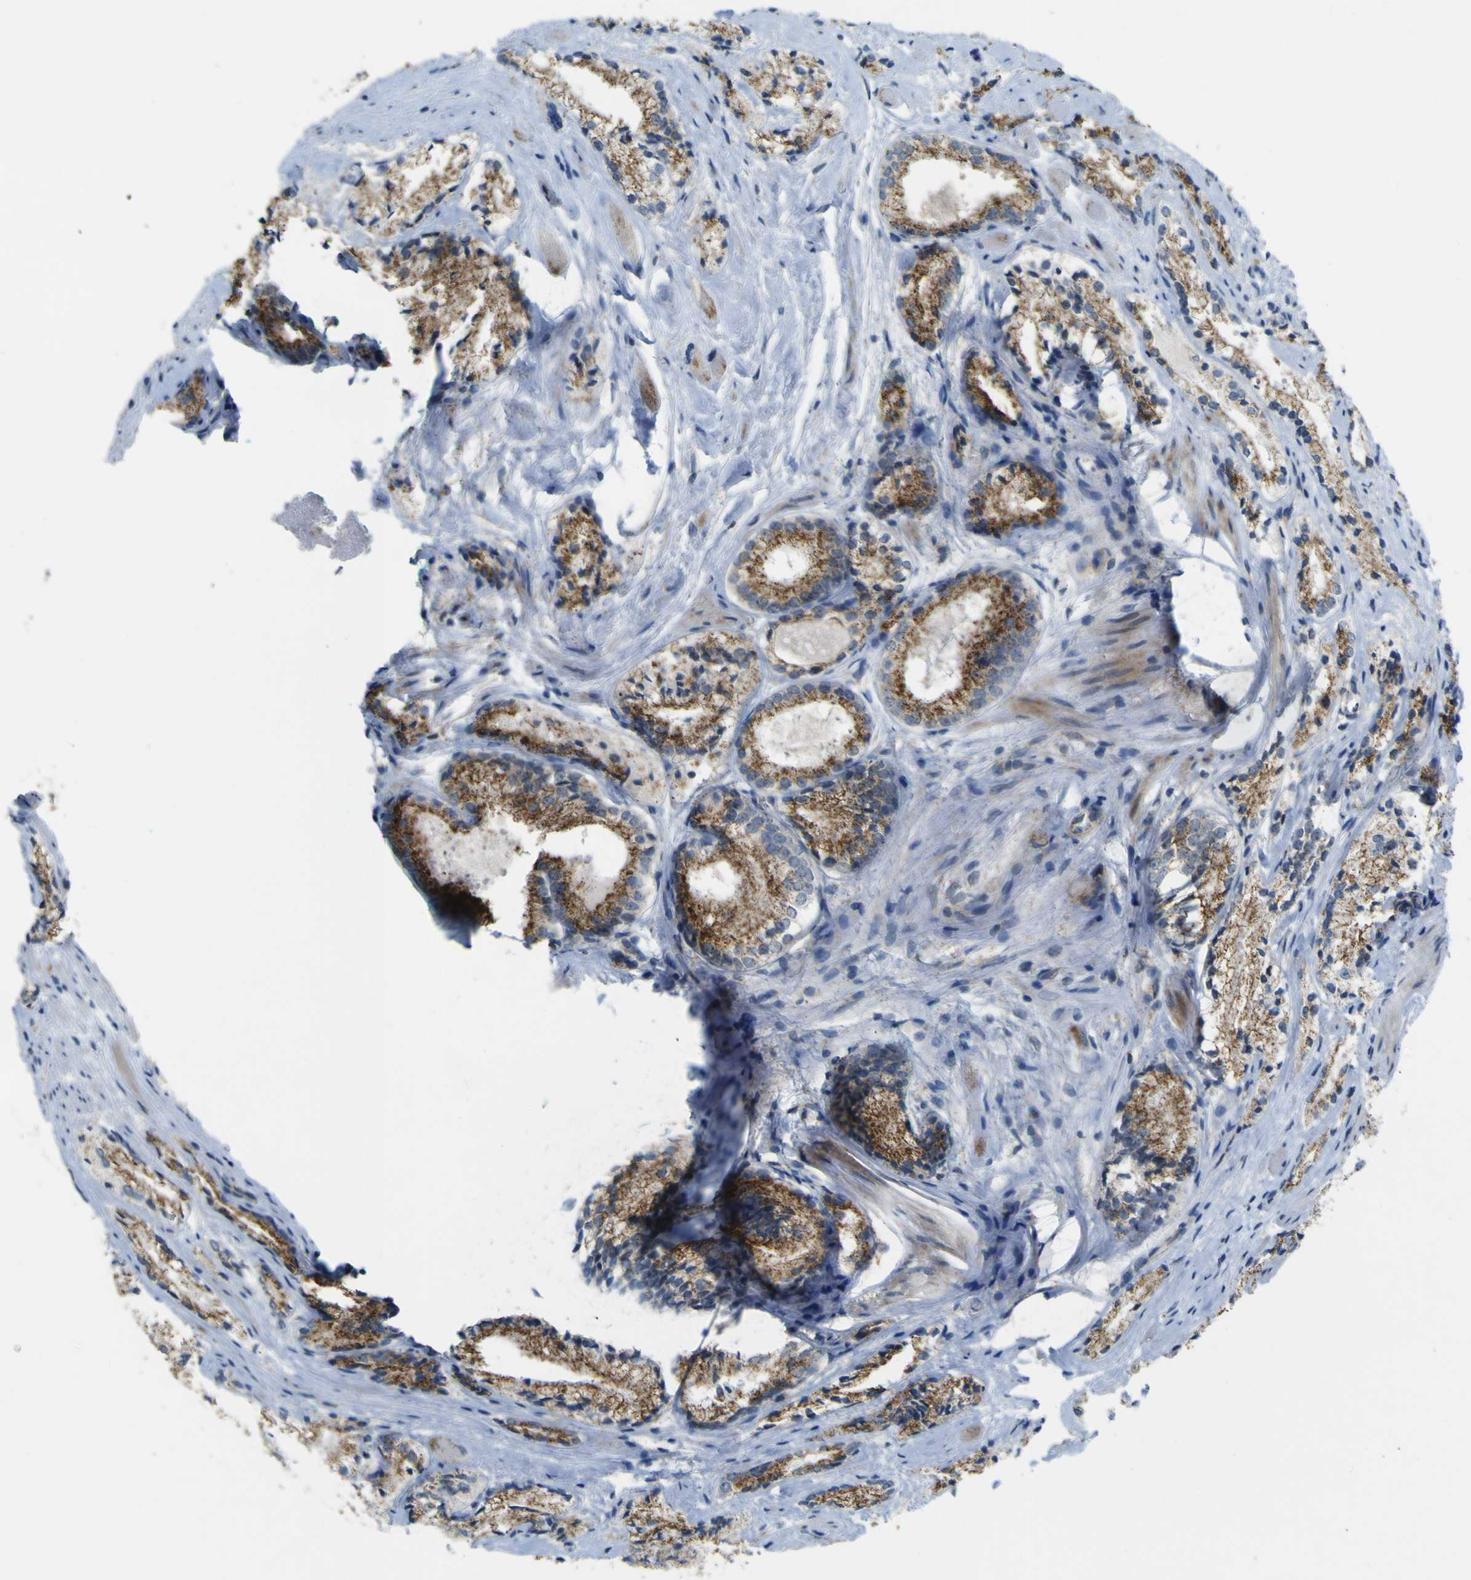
{"staining": {"intensity": "moderate", "quantity": ">75%", "location": "cytoplasmic/membranous"}, "tissue": "prostate cancer", "cell_type": "Tumor cells", "image_type": "cancer", "snomed": [{"axis": "morphology", "description": "Adenocarcinoma, Low grade"}, {"axis": "topography", "description": "Prostate"}], "caption": "DAB immunohistochemical staining of adenocarcinoma (low-grade) (prostate) demonstrates moderate cytoplasmic/membranous protein expression in approximately >75% of tumor cells.", "gene": "ACBD5", "patient": {"sex": "male", "age": 60}}